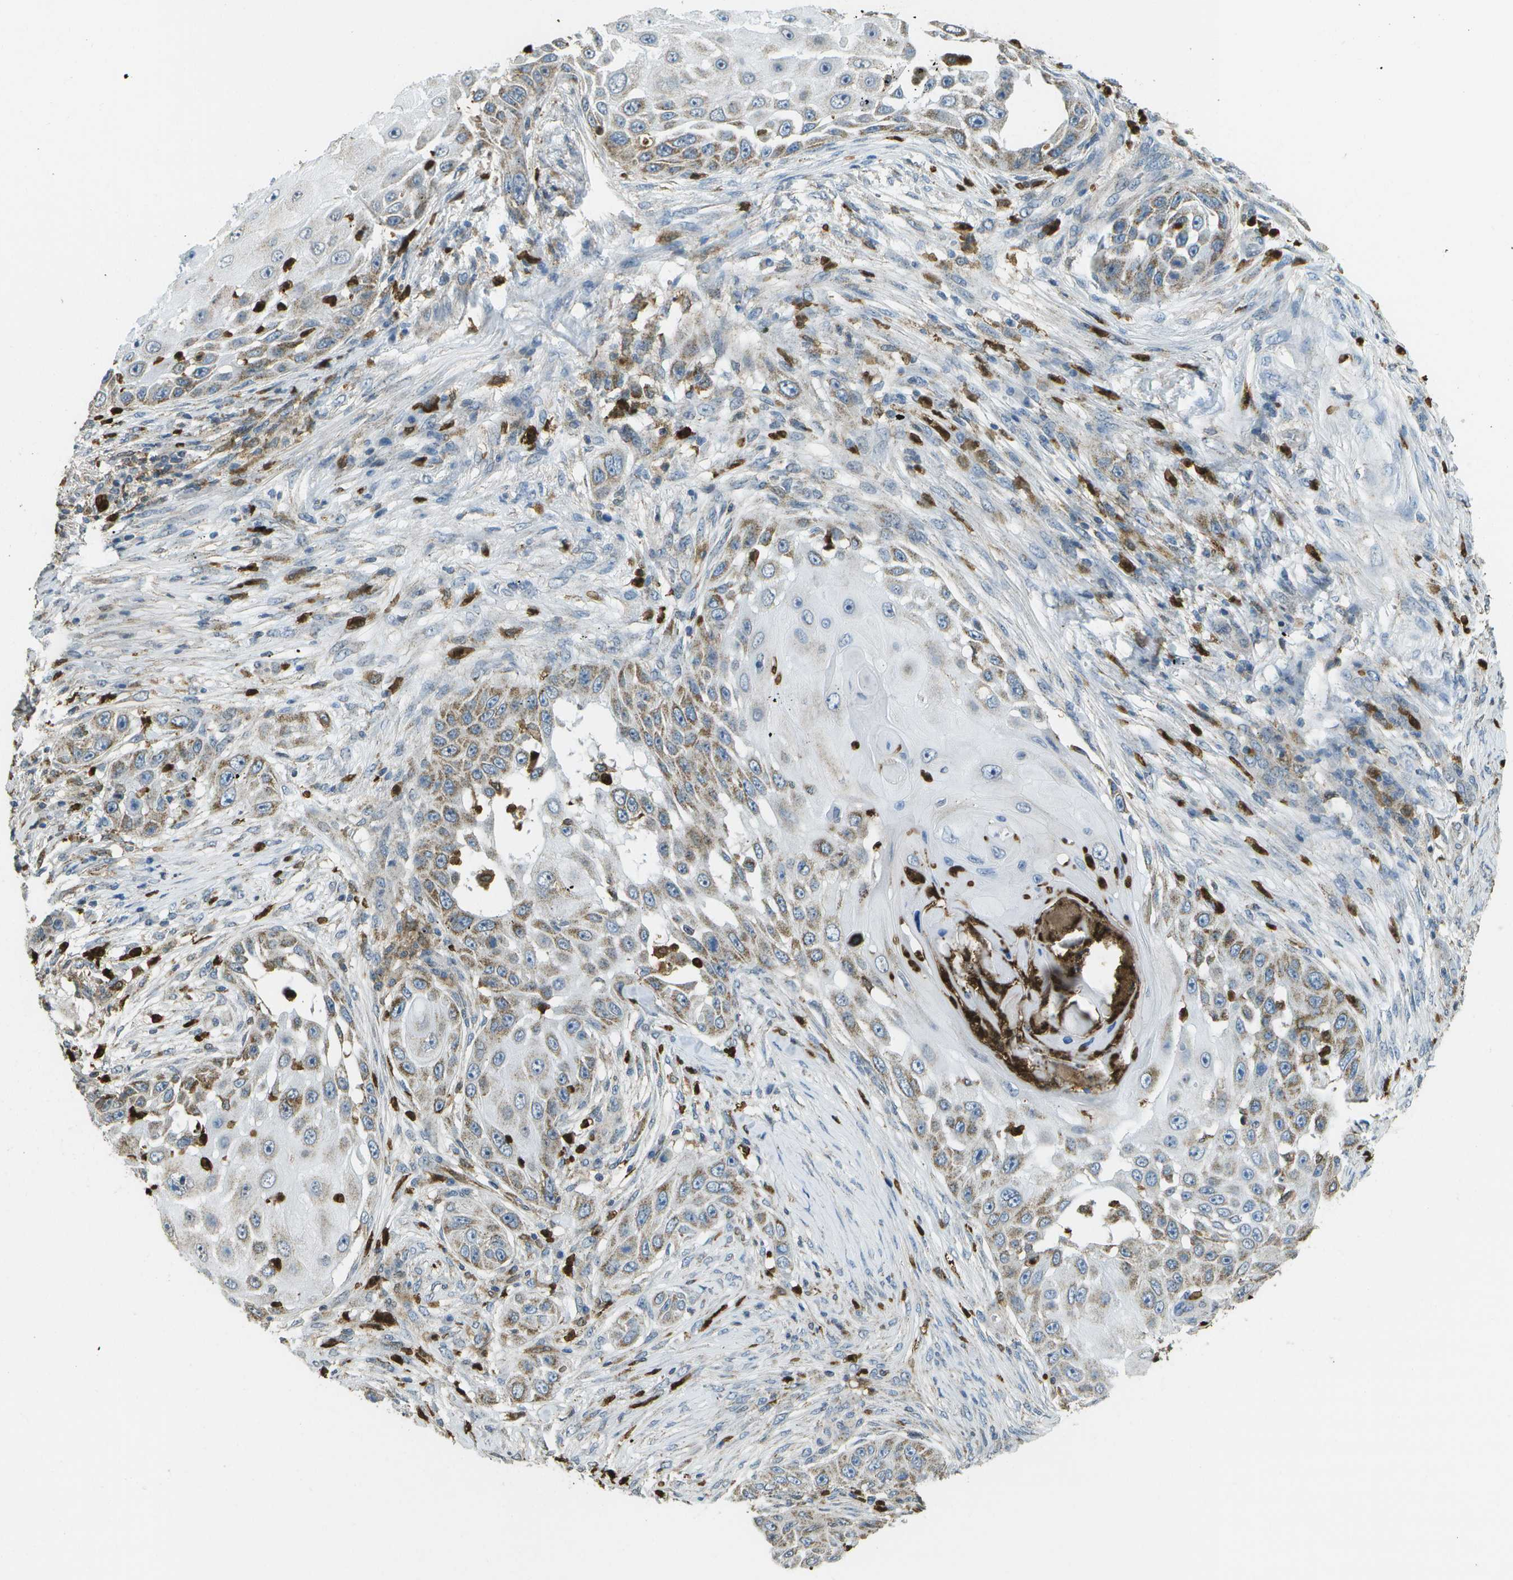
{"staining": {"intensity": "moderate", "quantity": "25%-75%", "location": "cytoplasmic/membranous"}, "tissue": "skin cancer", "cell_type": "Tumor cells", "image_type": "cancer", "snomed": [{"axis": "morphology", "description": "Squamous cell carcinoma, NOS"}, {"axis": "topography", "description": "Skin"}], "caption": "Protein analysis of skin cancer tissue reveals moderate cytoplasmic/membranous staining in about 25%-75% of tumor cells.", "gene": "CACHD1", "patient": {"sex": "female", "age": 44}}